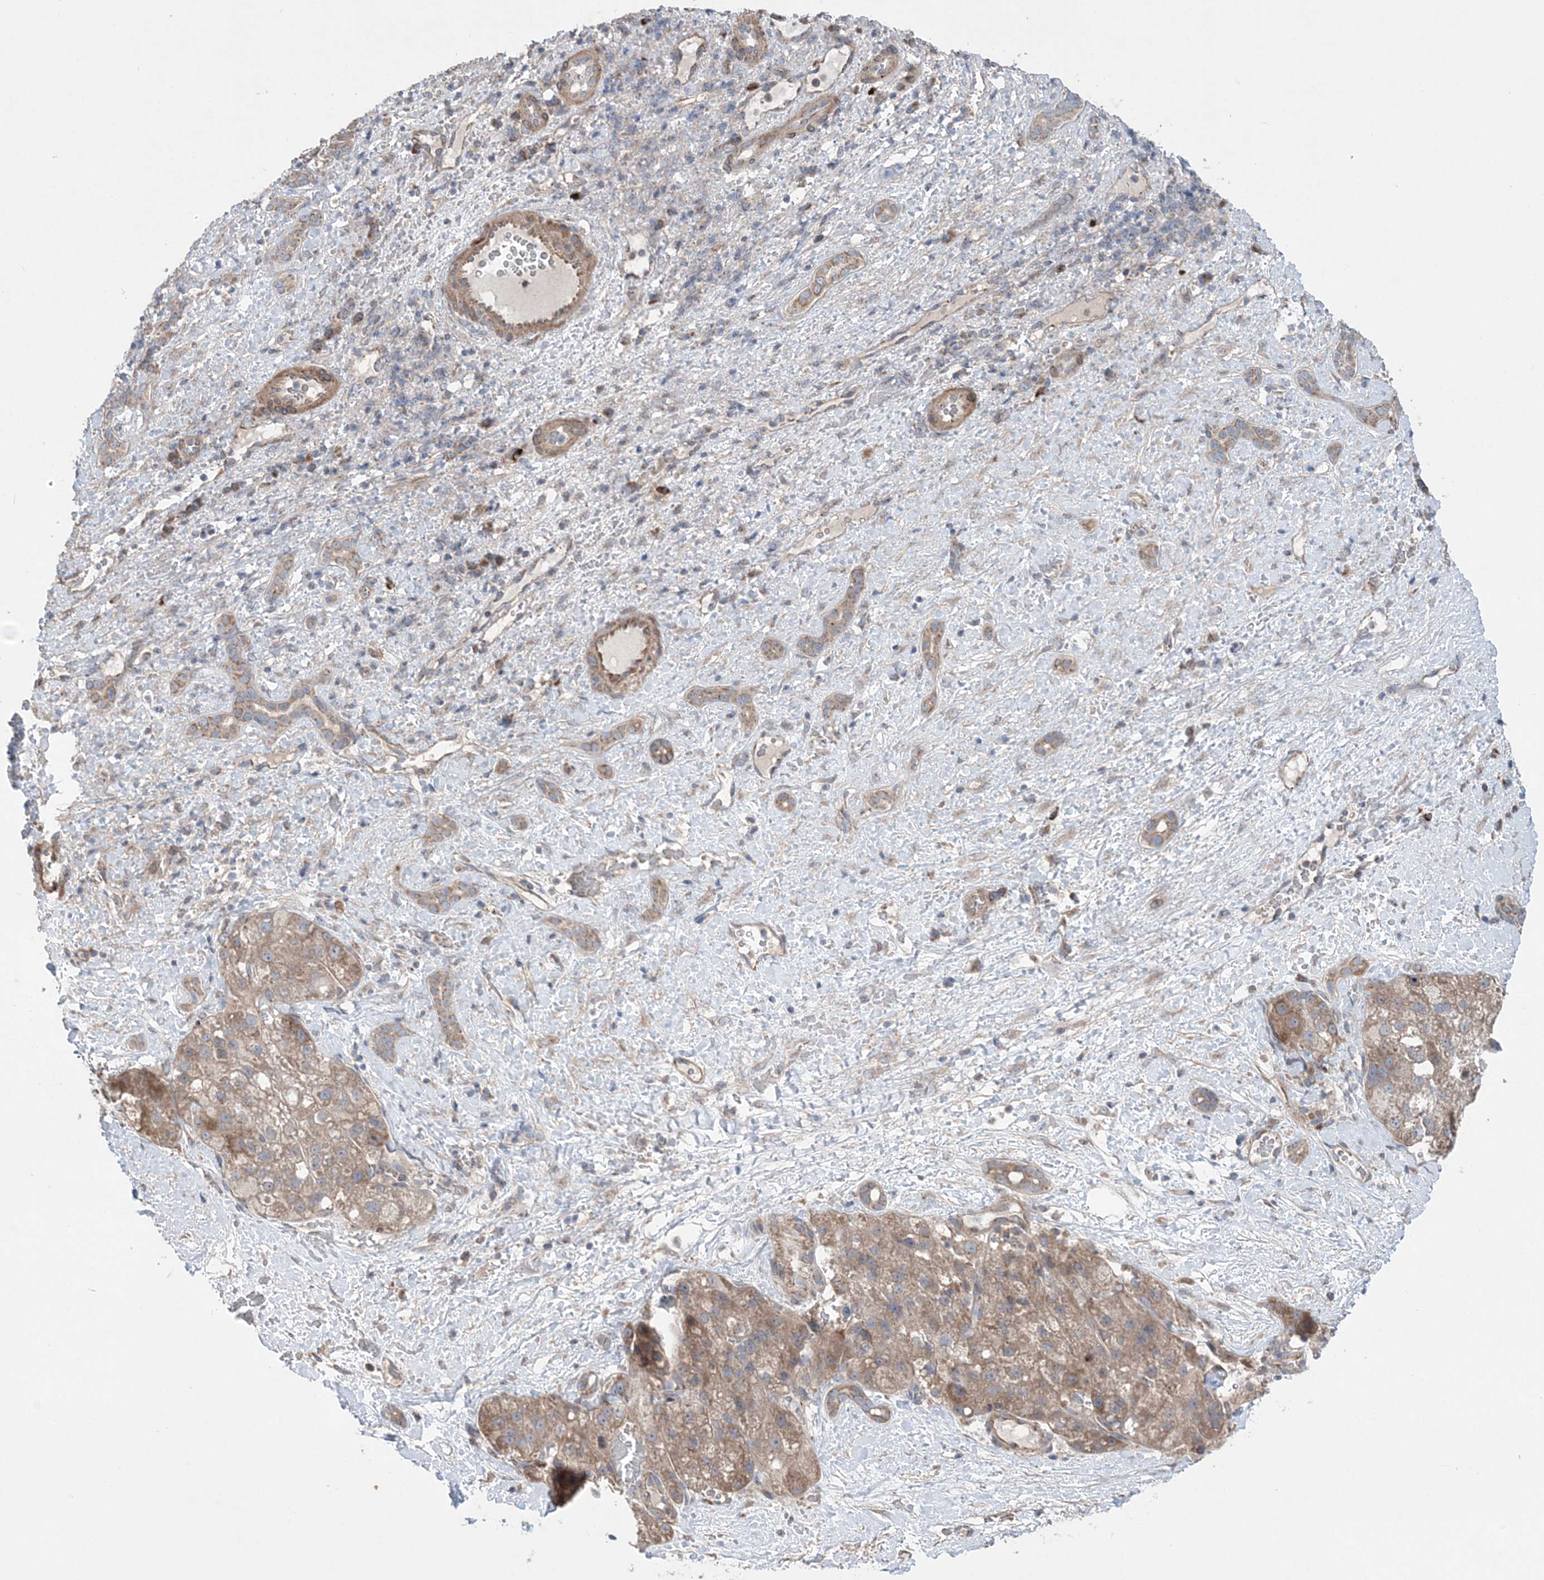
{"staining": {"intensity": "moderate", "quantity": ">75%", "location": "cytoplasmic/membranous"}, "tissue": "liver cancer", "cell_type": "Tumor cells", "image_type": "cancer", "snomed": [{"axis": "morphology", "description": "Normal tissue, NOS"}, {"axis": "morphology", "description": "Carcinoma, Hepatocellular, NOS"}, {"axis": "topography", "description": "Liver"}], "caption": "Tumor cells reveal moderate cytoplasmic/membranous staining in about >75% of cells in hepatocellular carcinoma (liver).", "gene": "MTRF1L", "patient": {"sex": "male", "age": 57}}